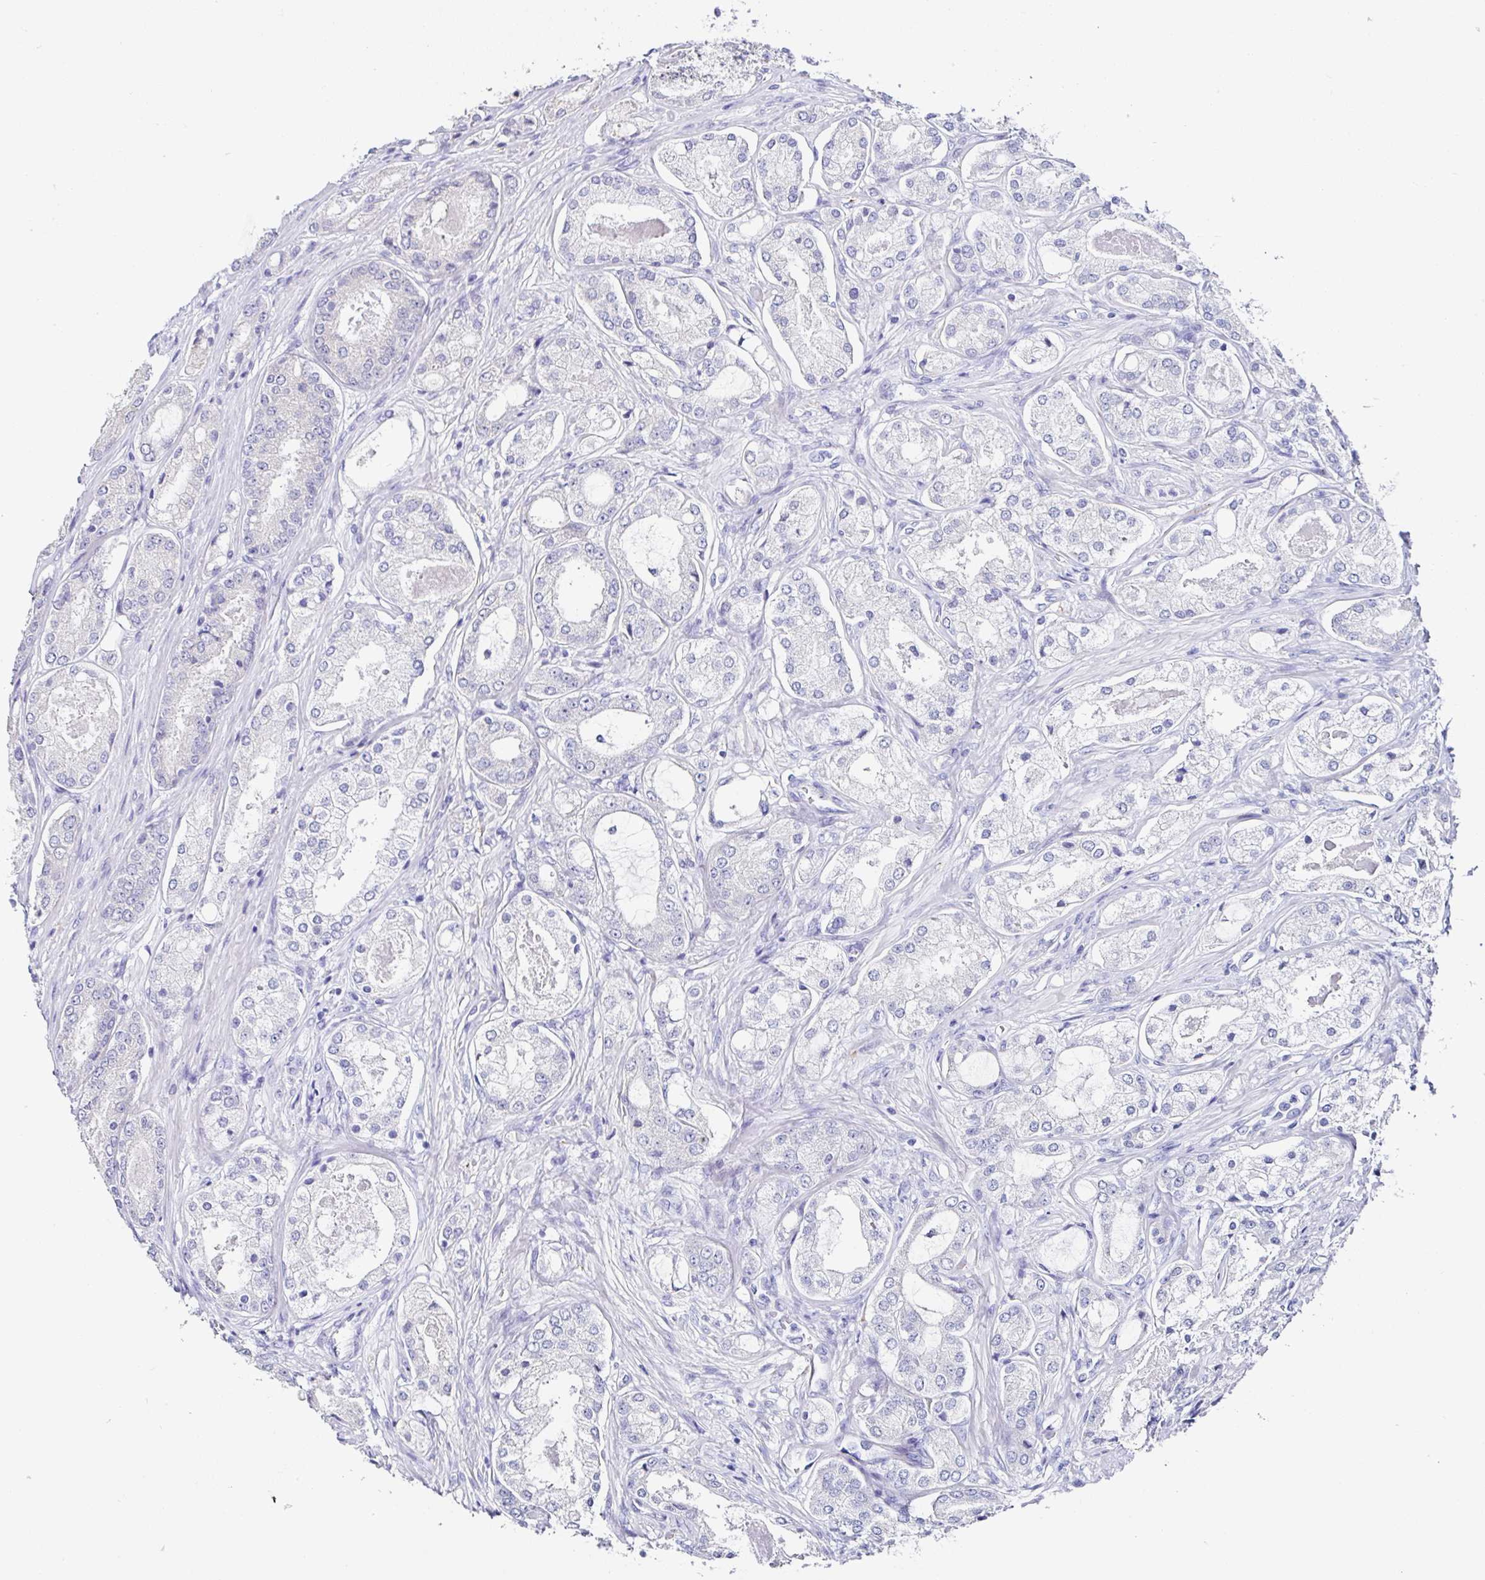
{"staining": {"intensity": "negative", "quantity": "none", "location": "none"}, "tissue": "prostate cancer", "cell_type": "Tumor cells", "image_type": "cancer", "snomed": [{"axis": "morphology", "description": "Adenocarcinoma, Low grade"}, {"axis": "topography", "description": "Prostate"}], "caption": "Immunohistochemistry (IHC) photomicrograph of human prostate cancer stained for a protein (brown), which exhibits no expression in tumor cells.", "gene": "TMPRSS11E", "patient": {"sex": "male", "age": 68}}